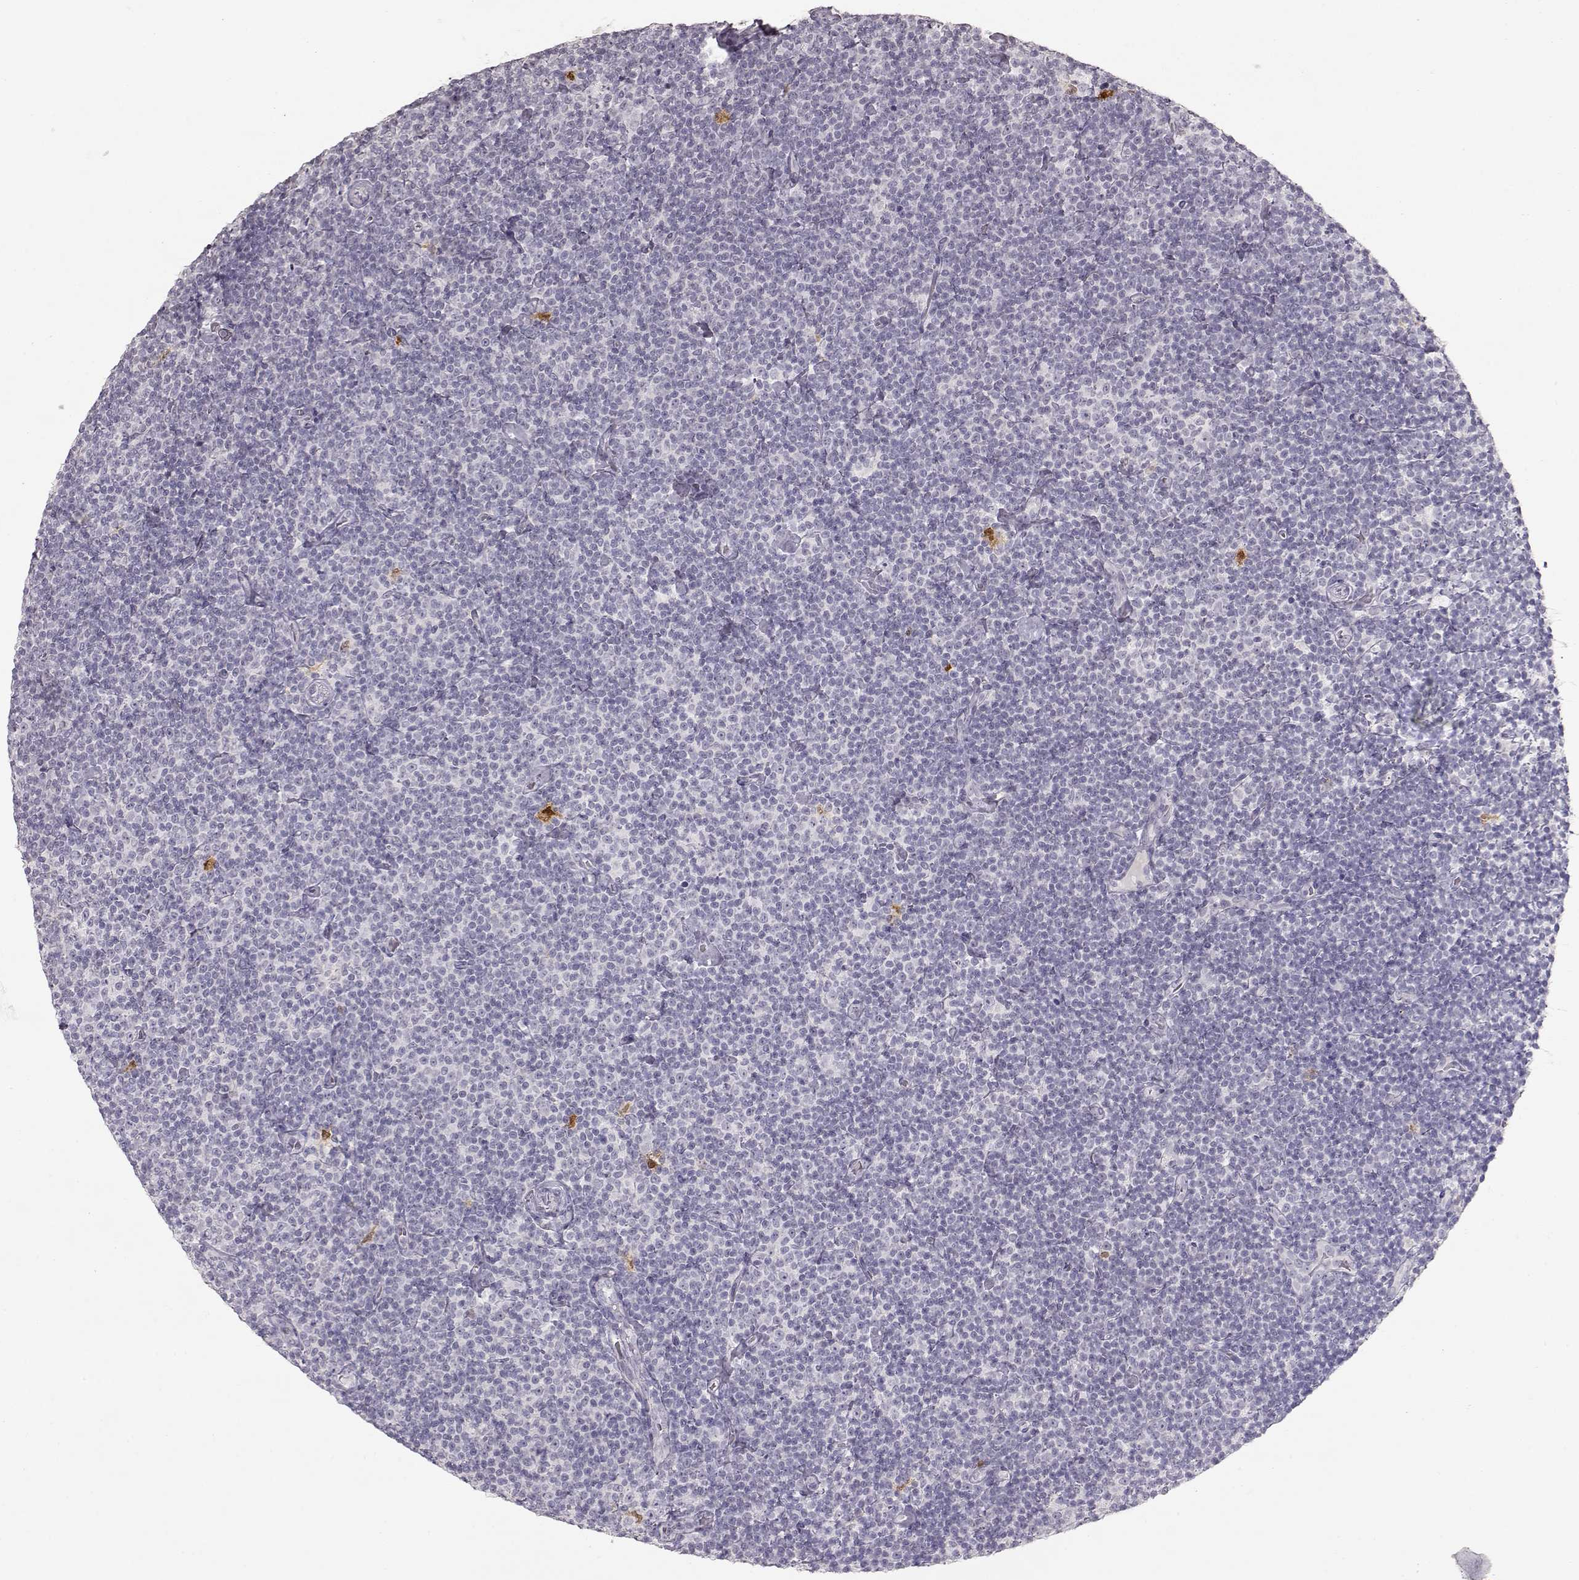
{"staining": {"intensity": "negative", "quantity": "none", "location": "none"}, "tissue": "lymphoma", "cell_type": "Tumor cells", "image_type": "cancer", "snomed": [{"axis": "morphology", "description": "Malignant lymphoma, non-Hodgkin's type, Low grade"}, {"axis": "topography", "description": "Lymph node"}], "caption": "Immunohistochemistry micrograph of neoplastic tissue: lymphoma stained with DAB exhibits no significant protein expression in tumor cells. (Brightfield microscopy of DAB (3,3'-diaminobenzidine) immunohistochemistry (IHC) at high magnification).", "gene": "S100B", "patient": {"sex": "male", "age": 81}}